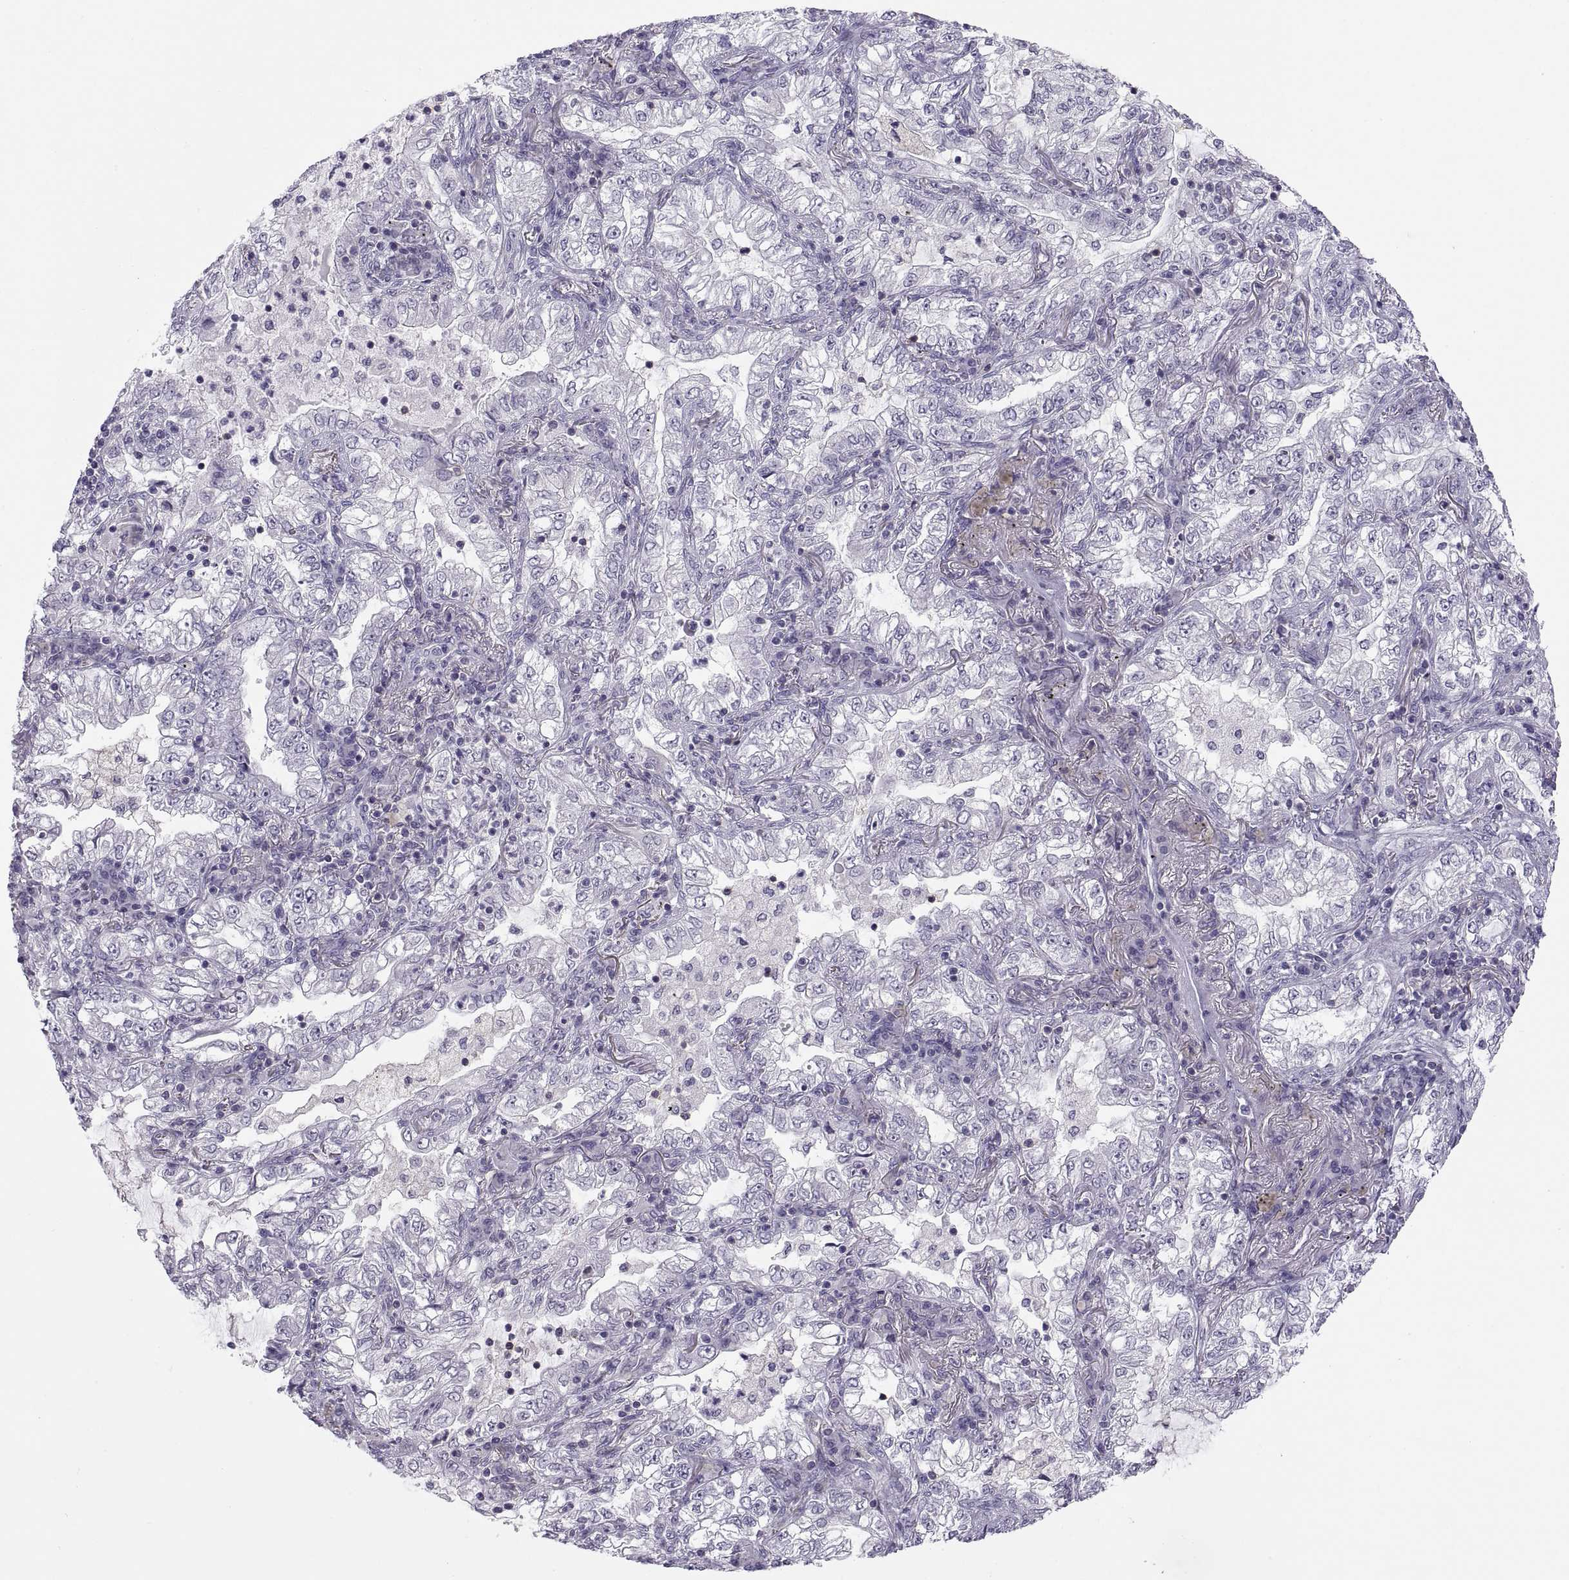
{"staining": {"intensity": "negative", "quantity": "none", "location": "none"}, "tissue": "lung cancer", "cell_type": "Tumor cells", "image_type": "cancer", "snomed": [{"axis": "morphology", "description": "Adenocarcinoma, NOS"}, {"axis": "topography", "description": "Lung"}], "caption": "Immunohistochemistry micrograph of neoplastic tissue: human lung cancer stained with DAB displays no significant protein positivity in tumor cells.", "gene": "TTC21A", "patient": {"sex": "female", "age": 73}}